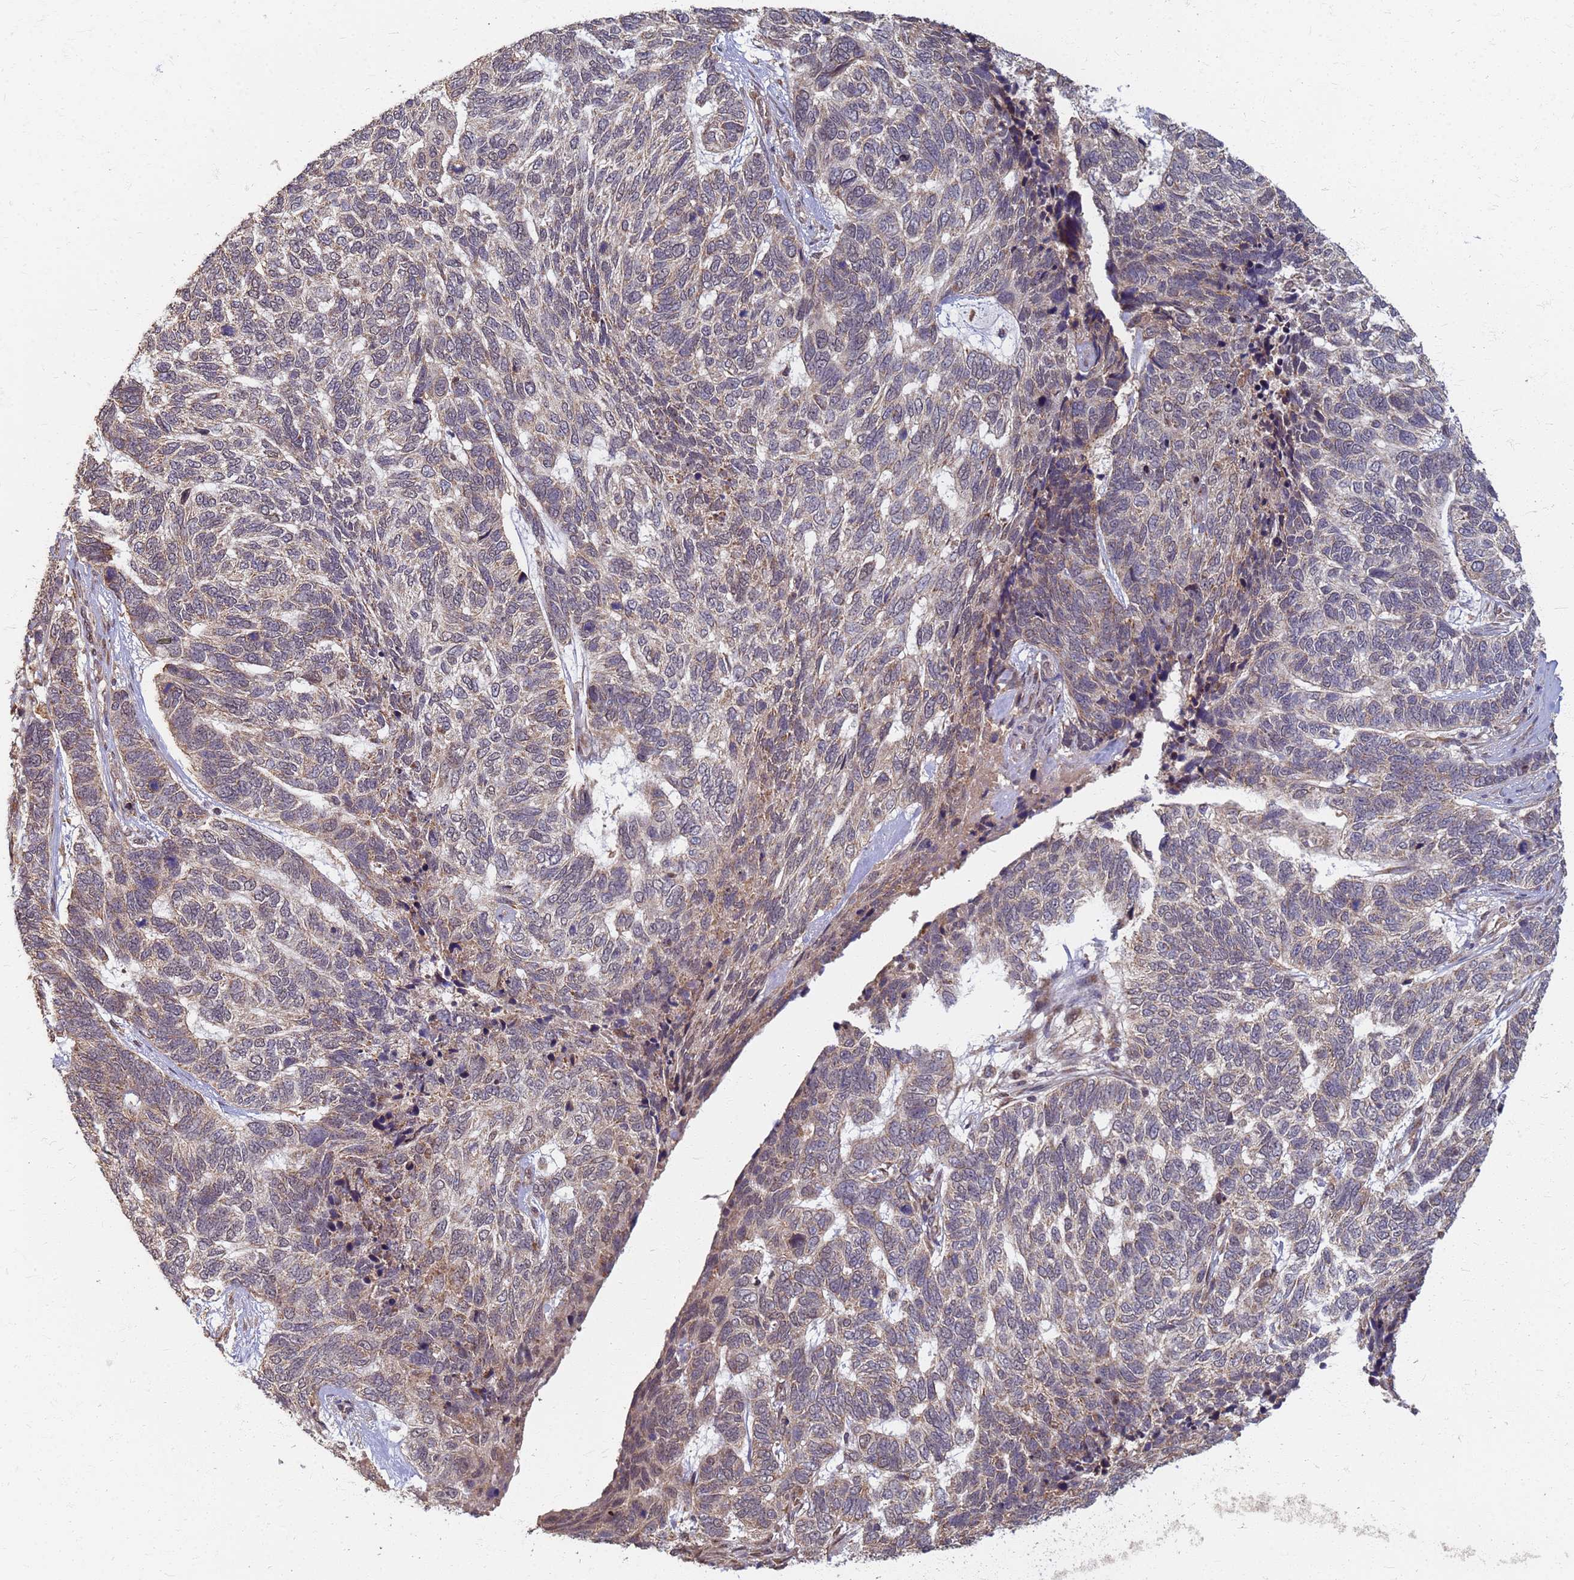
{"staining": {"intensity": "weak", "quantity": "25%-75%", "location": "cytoplasmic/membranous"}, "tissue": "skin cancer", "cell_type": "Tumor cells", "image_type": "cancer", "snomed": [{"axis": "morphology", "description": "Basal cell carcinoma"}, {"axis": "topography", "description": "Skin"}], "caption": "A micrograph of skin basal cell carcinoma stained for a protein exhibits weak cytoplasmic/membranous brown staining in tumor cells. Immunohistochemistry (ihc) stains the protein of interest in brown and the nuclei are stained blue.", "gene": "ITGB4", "patient": {"sex": "female", "age": 65}}